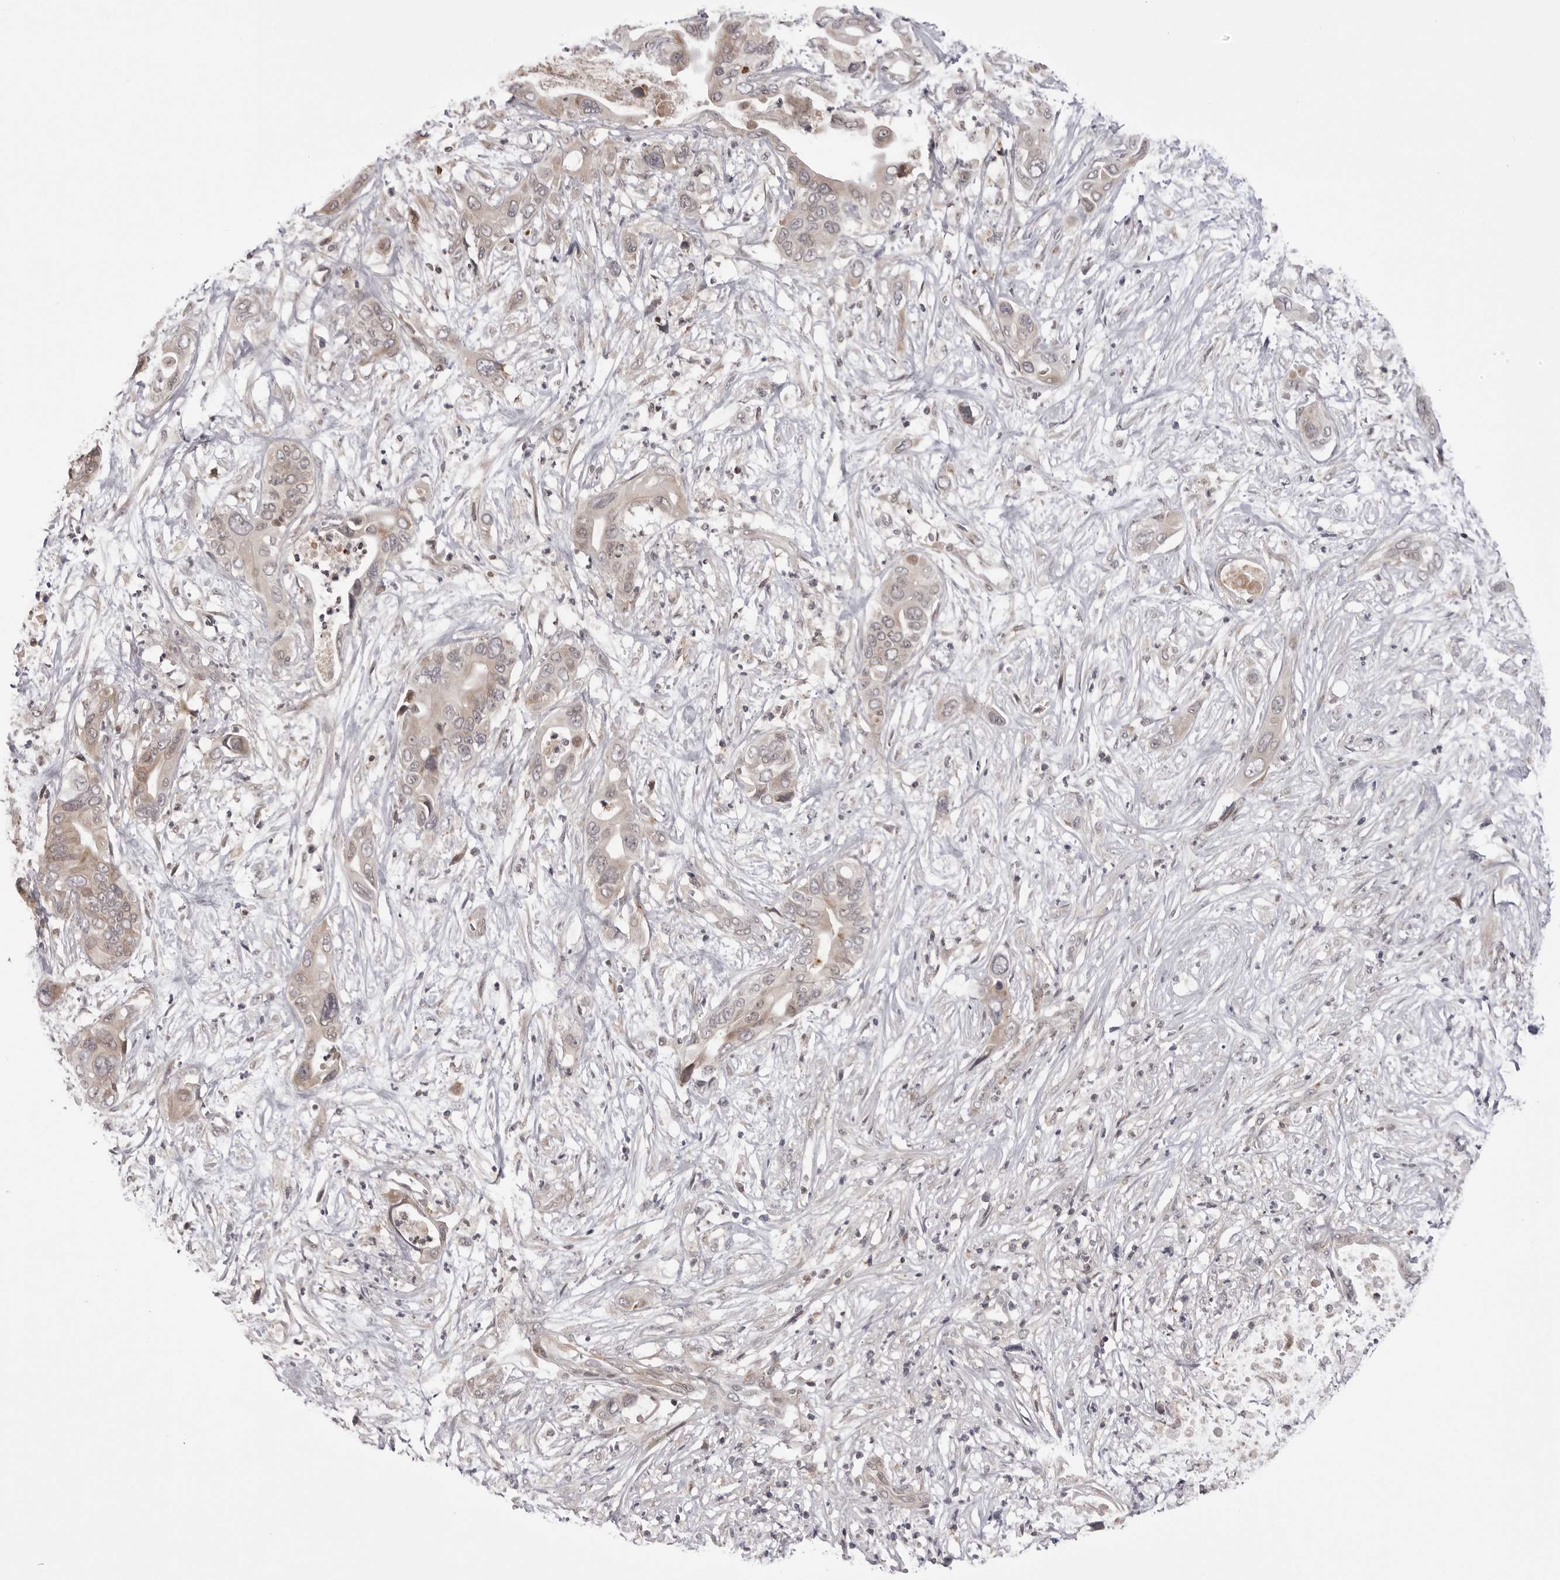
{"staining": {"intensity": "weak", "quantity": "25%-75%", "location": "cytoplasmic/membranous"}, "tissue": "pancreatic cancer", "cell_type": "Tumor cells", "image_type": "cancer", "snomed": [{"axis": "morphology", "description": "Adenocarcinoma, NOS"}, {"axis": "topography", "description": "Pancreas"}], "caption": "Immunohistochemistry of human pancreatic cancer shows low levels of weak cytoplasmic/membranous positivity in approximately 25%-75% of tumor cells.", "gene": "PTK2B", "patient": {"sex": "male", "age": 66}}